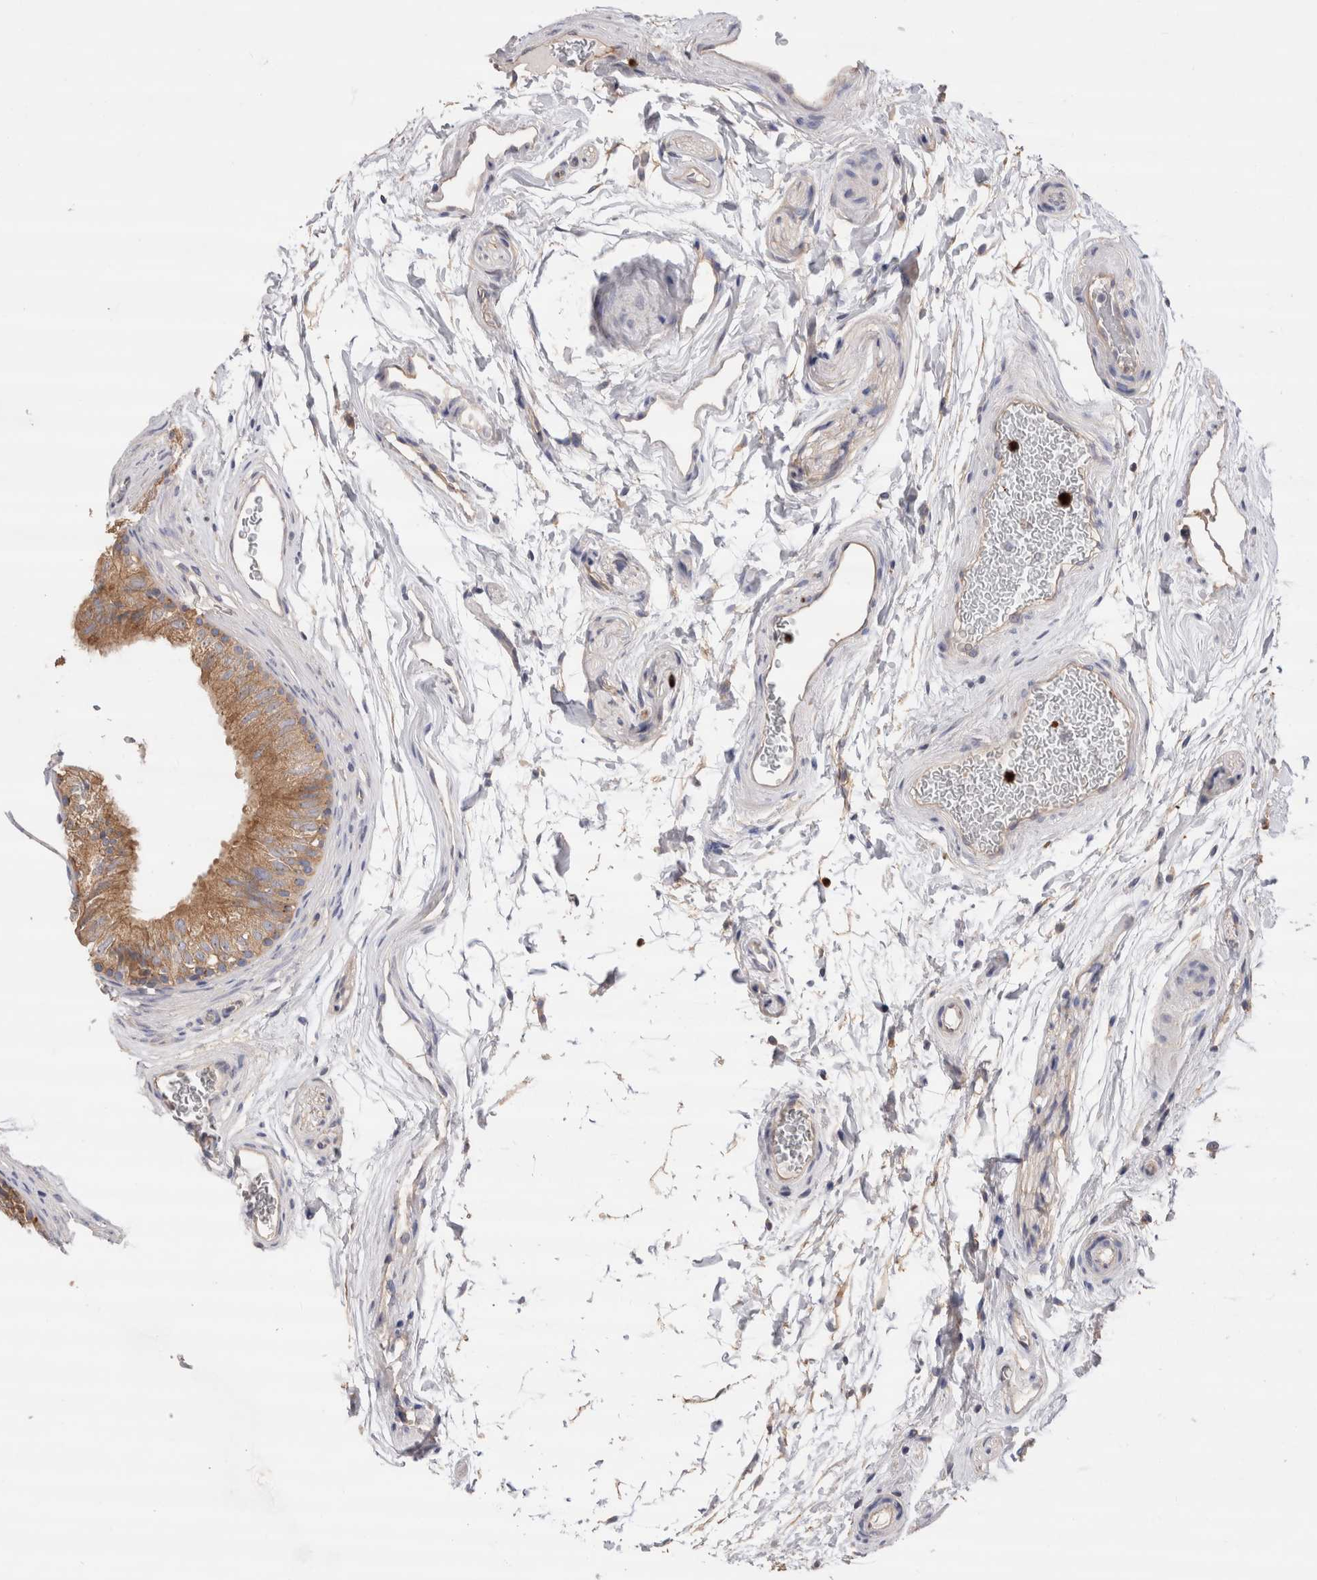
{"staining": {"intensity": "moderate", "quantity": ">75%", "location": "cytoplasmic/membranous"}, "tissue": "epididymis", "cell_type": "Glandular cells", "image_type": "normal", "snomed": [{"axis": "morphology", "description": "Normal tissue, NOS"}, {"axis": "topography", "description": "Epididymis"}], "caption": "This histopathology image demonstrates IHC staining of unremarkable human epididymis, with medium moderate cytoplasmic/membranous positivity in approximately >75% of glandular cells.", "gene": "NXT2", "patient": {"sex": "male", "age": 36}}